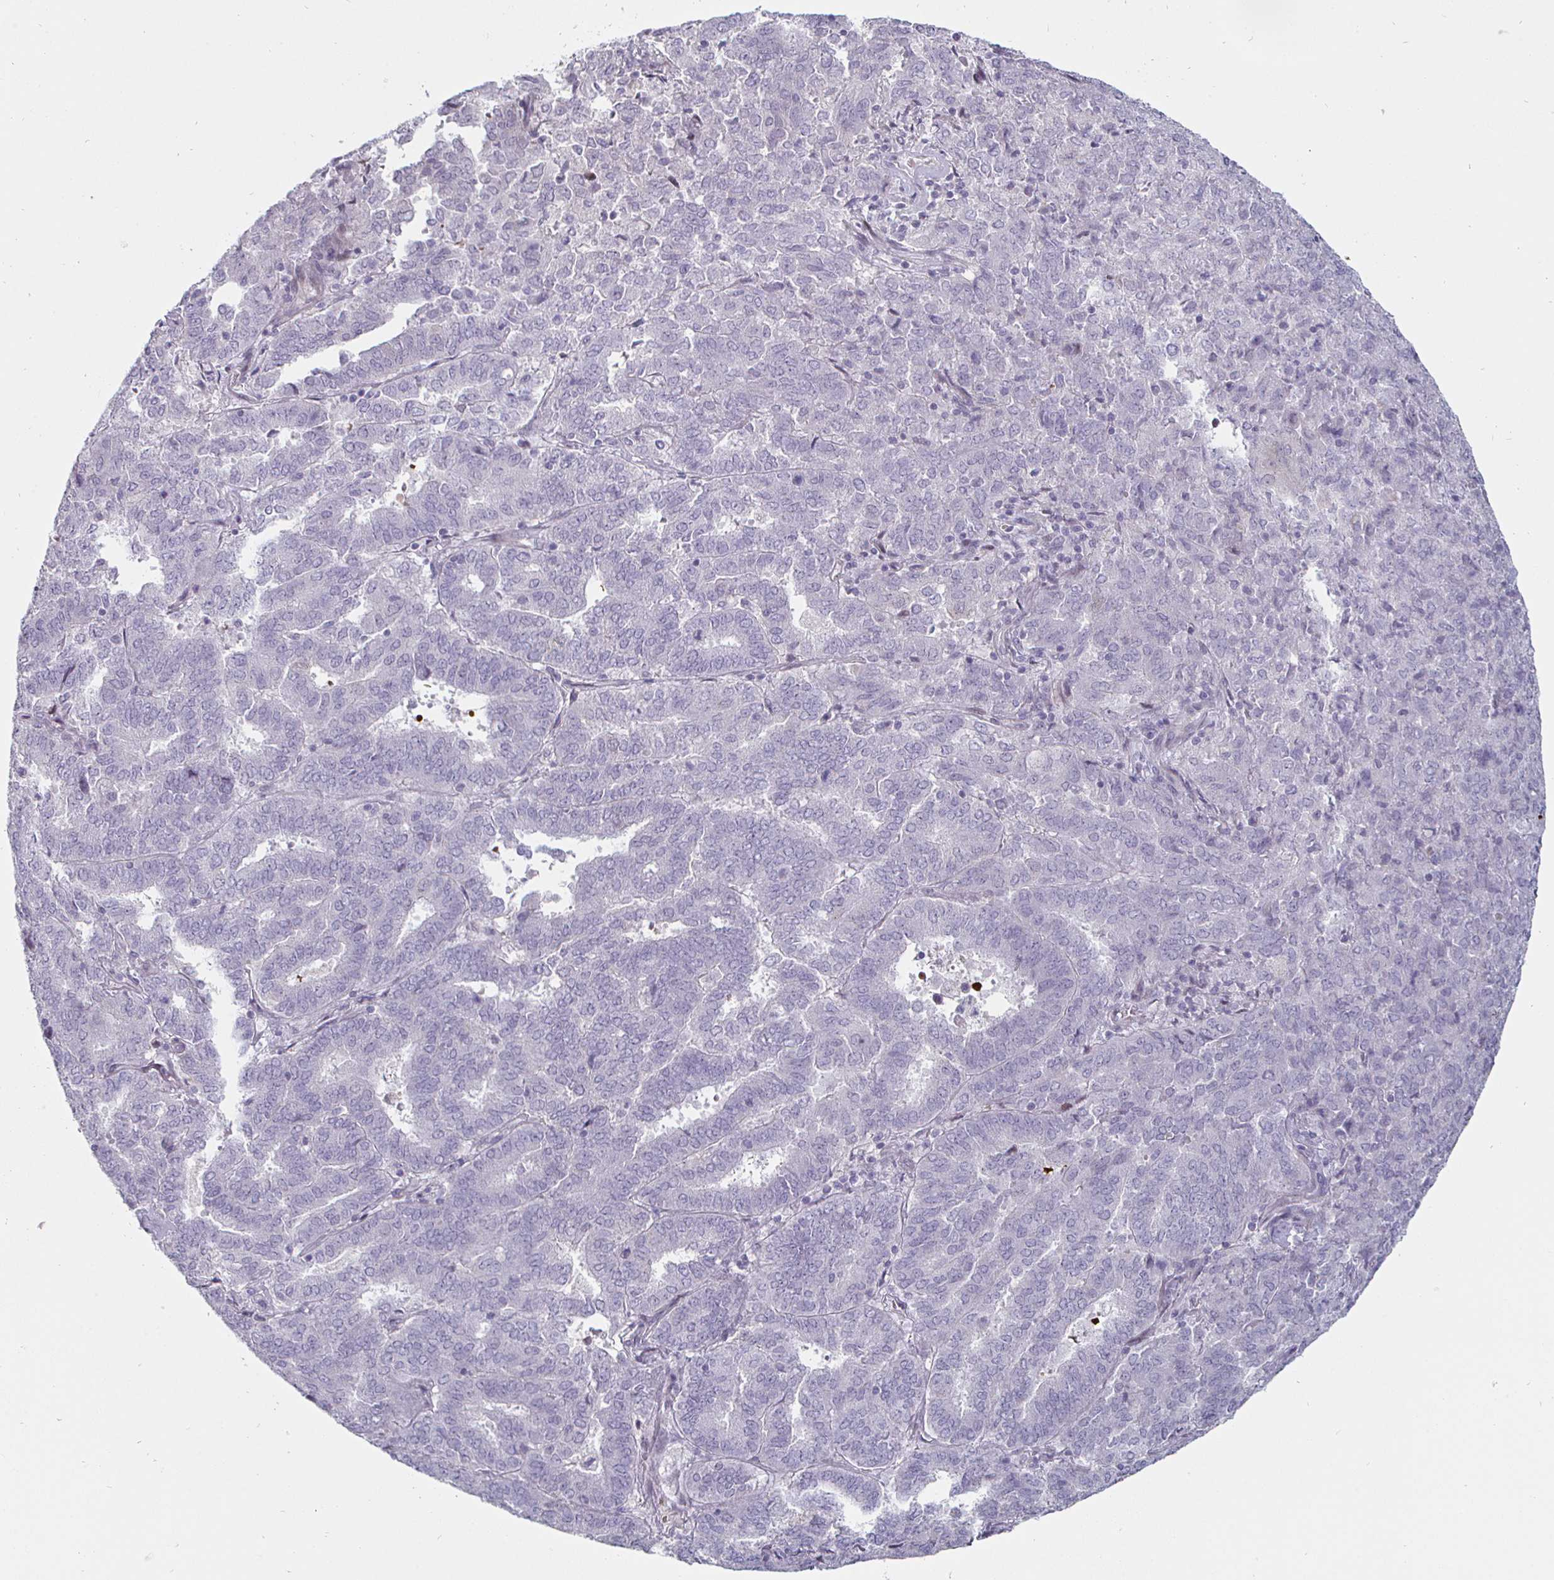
{"staining": {"intensity": "negative", "quantity": "none", "location": "none"}, "tissue": "endometrial cancer", "cell_type": "Tumor cells", "image_type": "cancer", "snomed": [{"axis": "morphology", "description": "Adenocarcinoma, NOS"}, {"axis": "topography", "description": "Endometrium"}], "caption": "A histopathology image of endometrial cancer (adenocarcinoma) stained for a protein shows no brown staining in tumor cells.", "gene": "DMRTB1", "patient": {"sex": "female", "age": 72}}